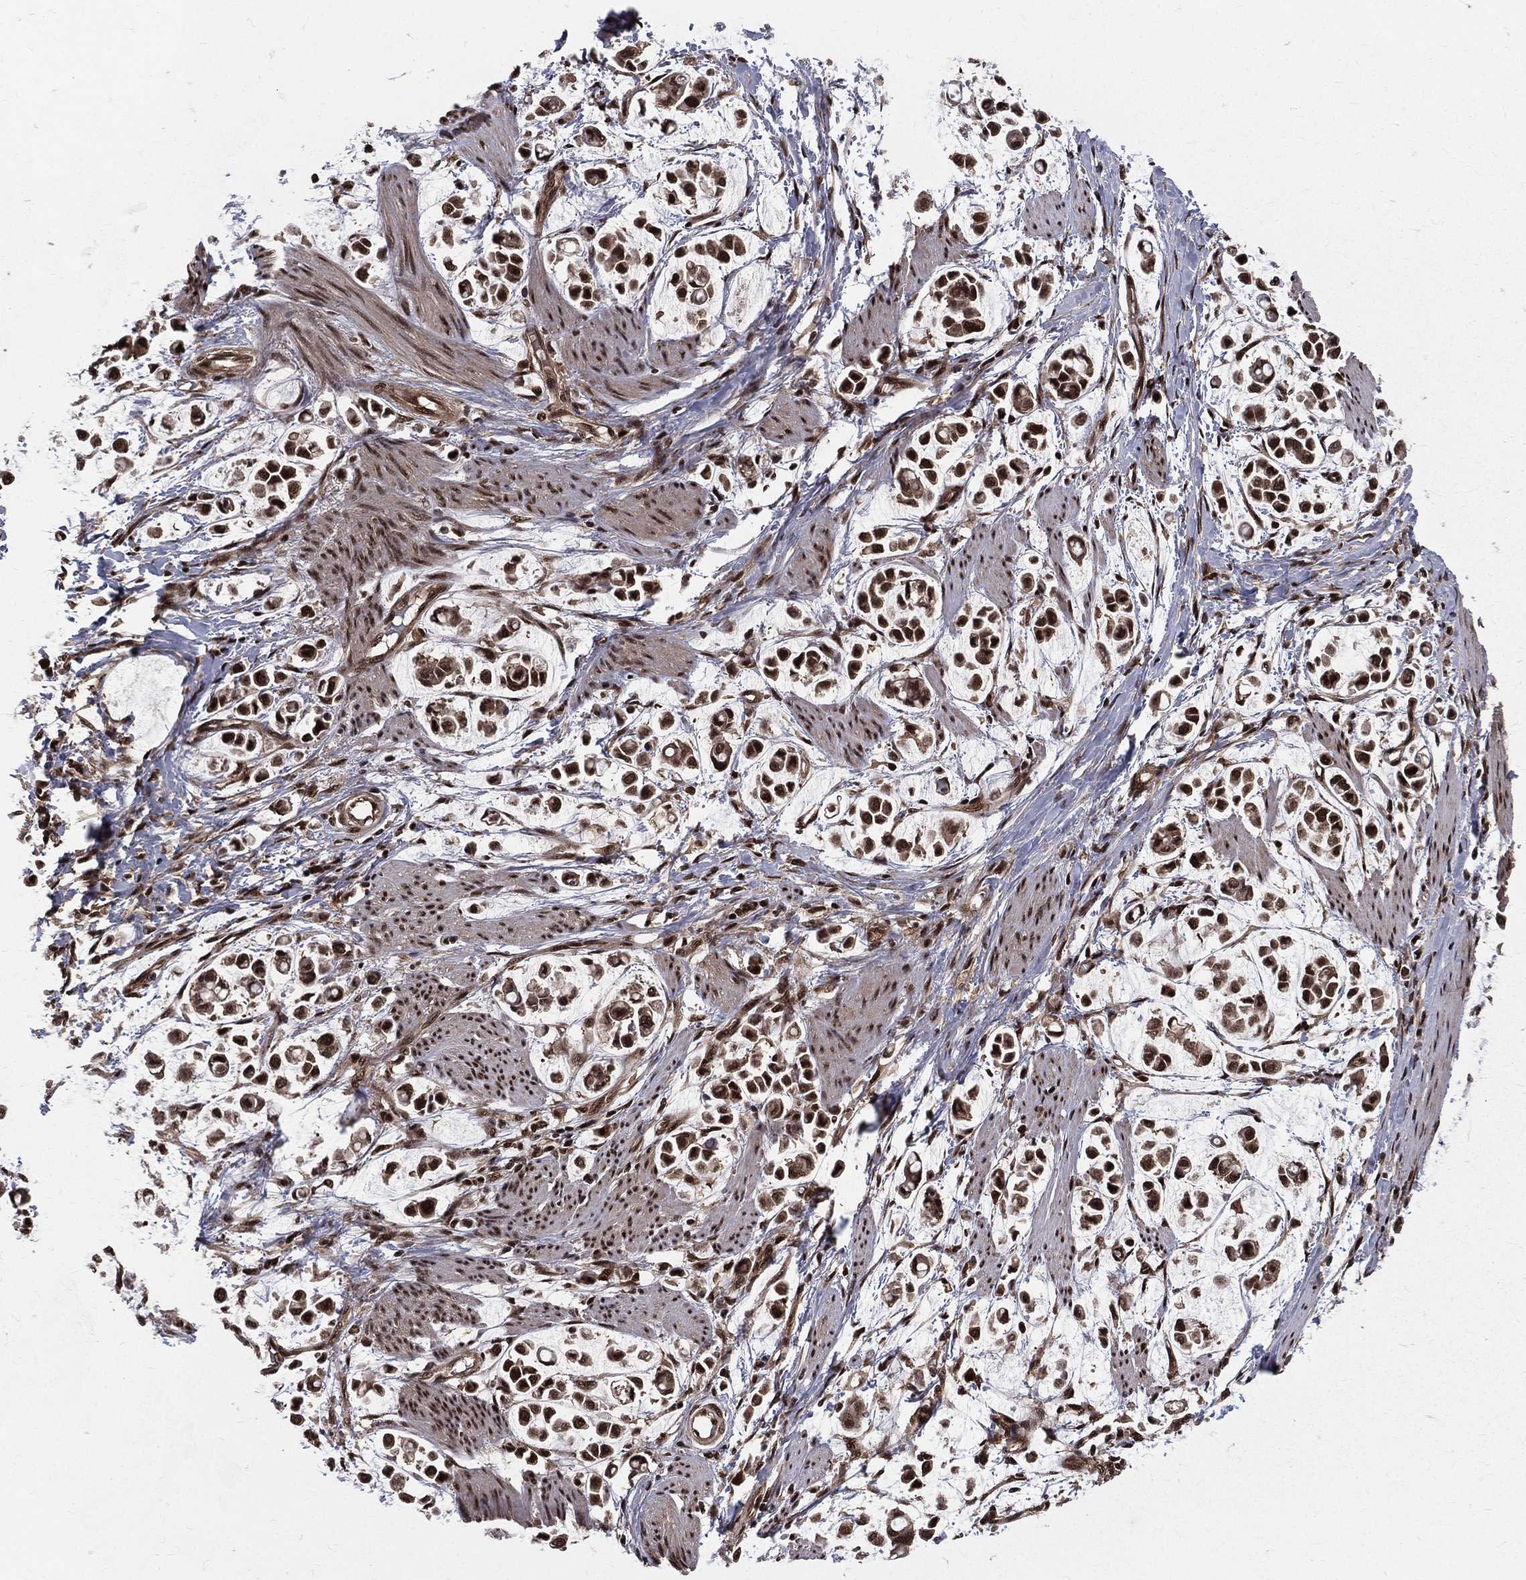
{"staining": {"intensity": "strong", "quantity": ">75%", "location": "nuclear"}, "tissue": "stomach cancer", "cell_type": "Tumor cells", "image_type": "cancer", "snomed": [{"axis": "morphology", "description": "Adenocarcinoma, NOS"}, {"axis": "topography", "description": "Stomach"}], "caption": "Immunohistochemistry (IHC) staining of stomach cancer (adenocarcinoma), which reveals high levels of strong nuclear positivity in approximately >75% of tumor cells indicating strong nuclear protein positivity. The staining was performed using DAB (3,3'-diaminobenzidine) (brown) for protein detection and nuclei were counterstained in hematoxylin (blue).", "gene": "COPS4", "patient": {"sex": "male", "age": 82}}